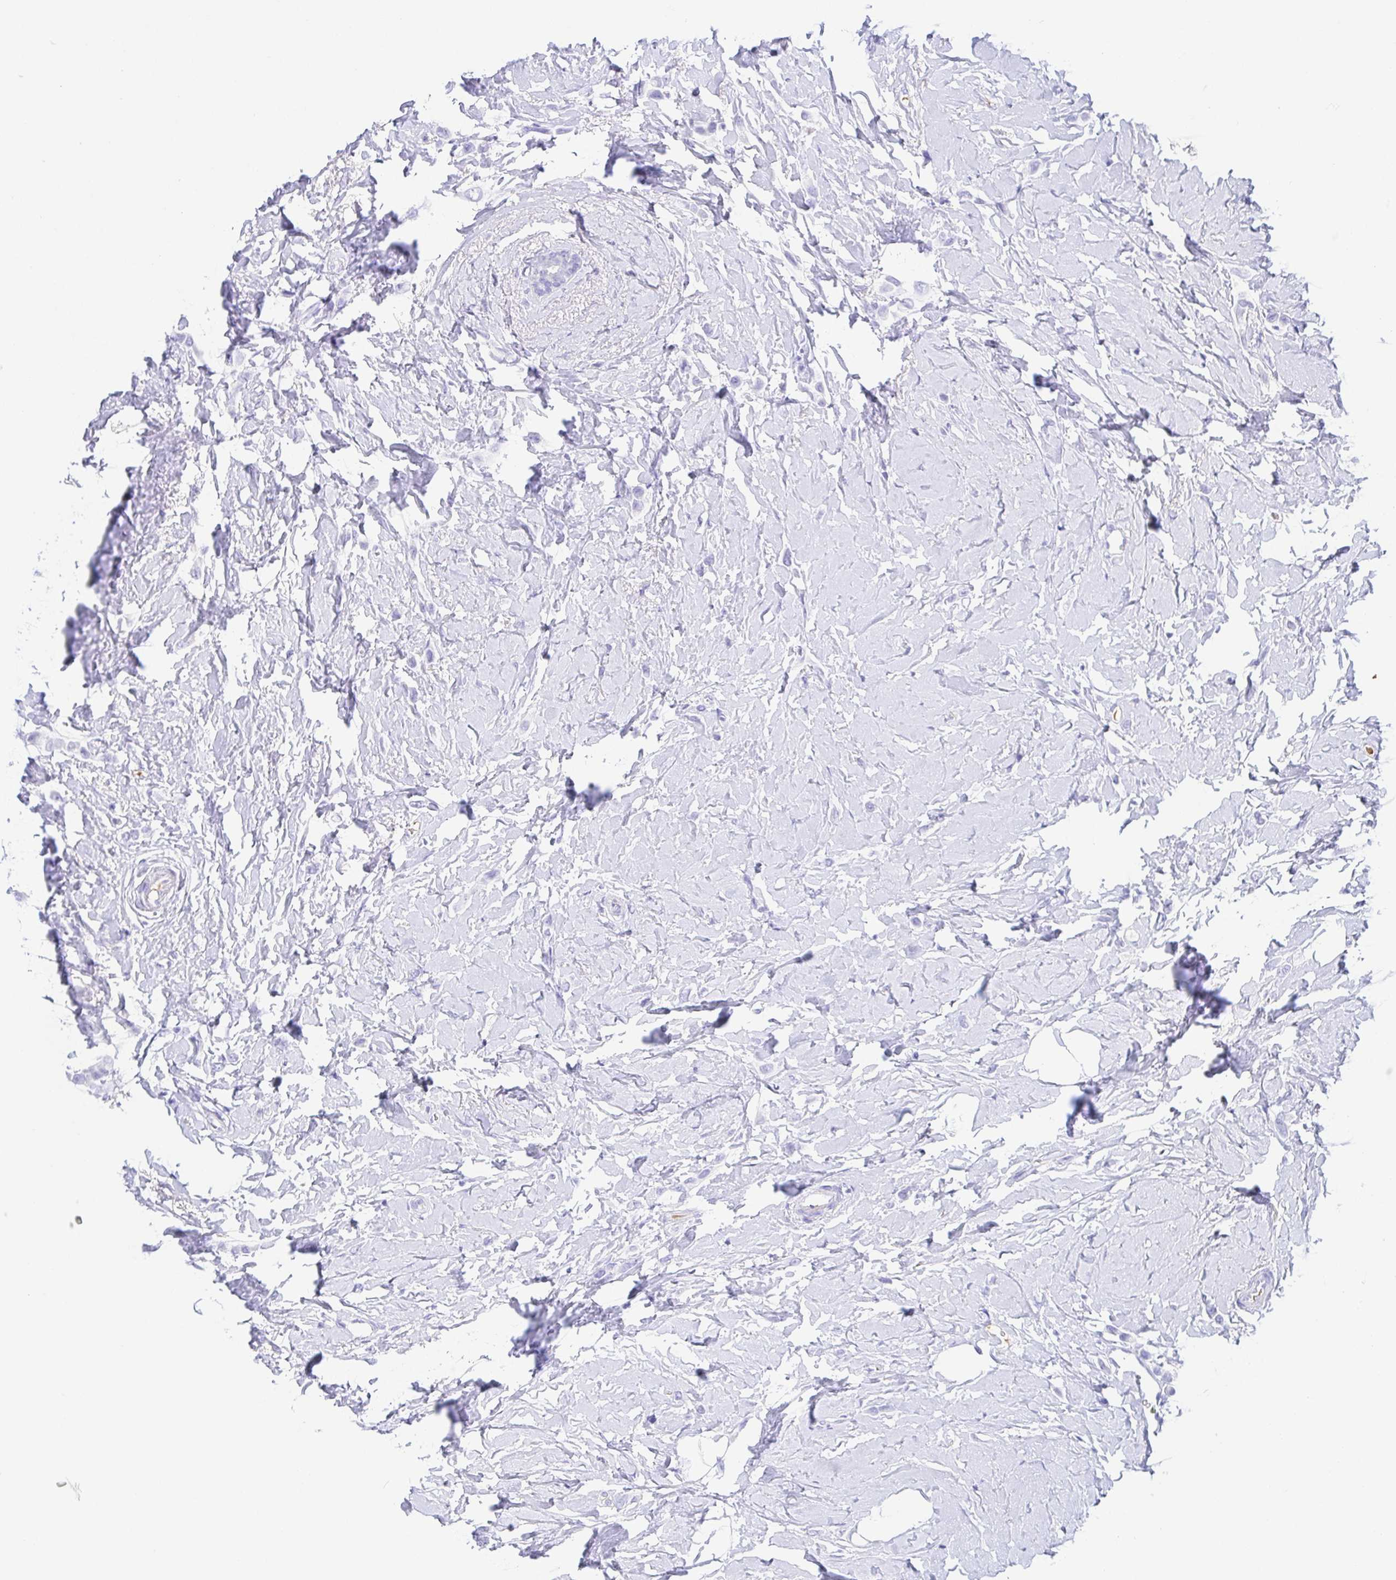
{"staining": {"intensity": "negative", "quantity": "none", "location": "none"}, "tissue": "breast cancer", "cell_type": "Tumor cells", "image_type": "cancer", "snomed": [{"axis": "morphology", "description": "Lobular carcinoma"}, {"axis": "topography", "description": "Breast"}], "caption": "This histopathology image is of breast lobular carcinoma stained with immunohistochemistry (IHC) to label a protein in brown with the nuclei are counter-stained blue. There is no staining in tumor cells.", "gene": "GKN1", "patient": {"sex": "female", "age": 66}}